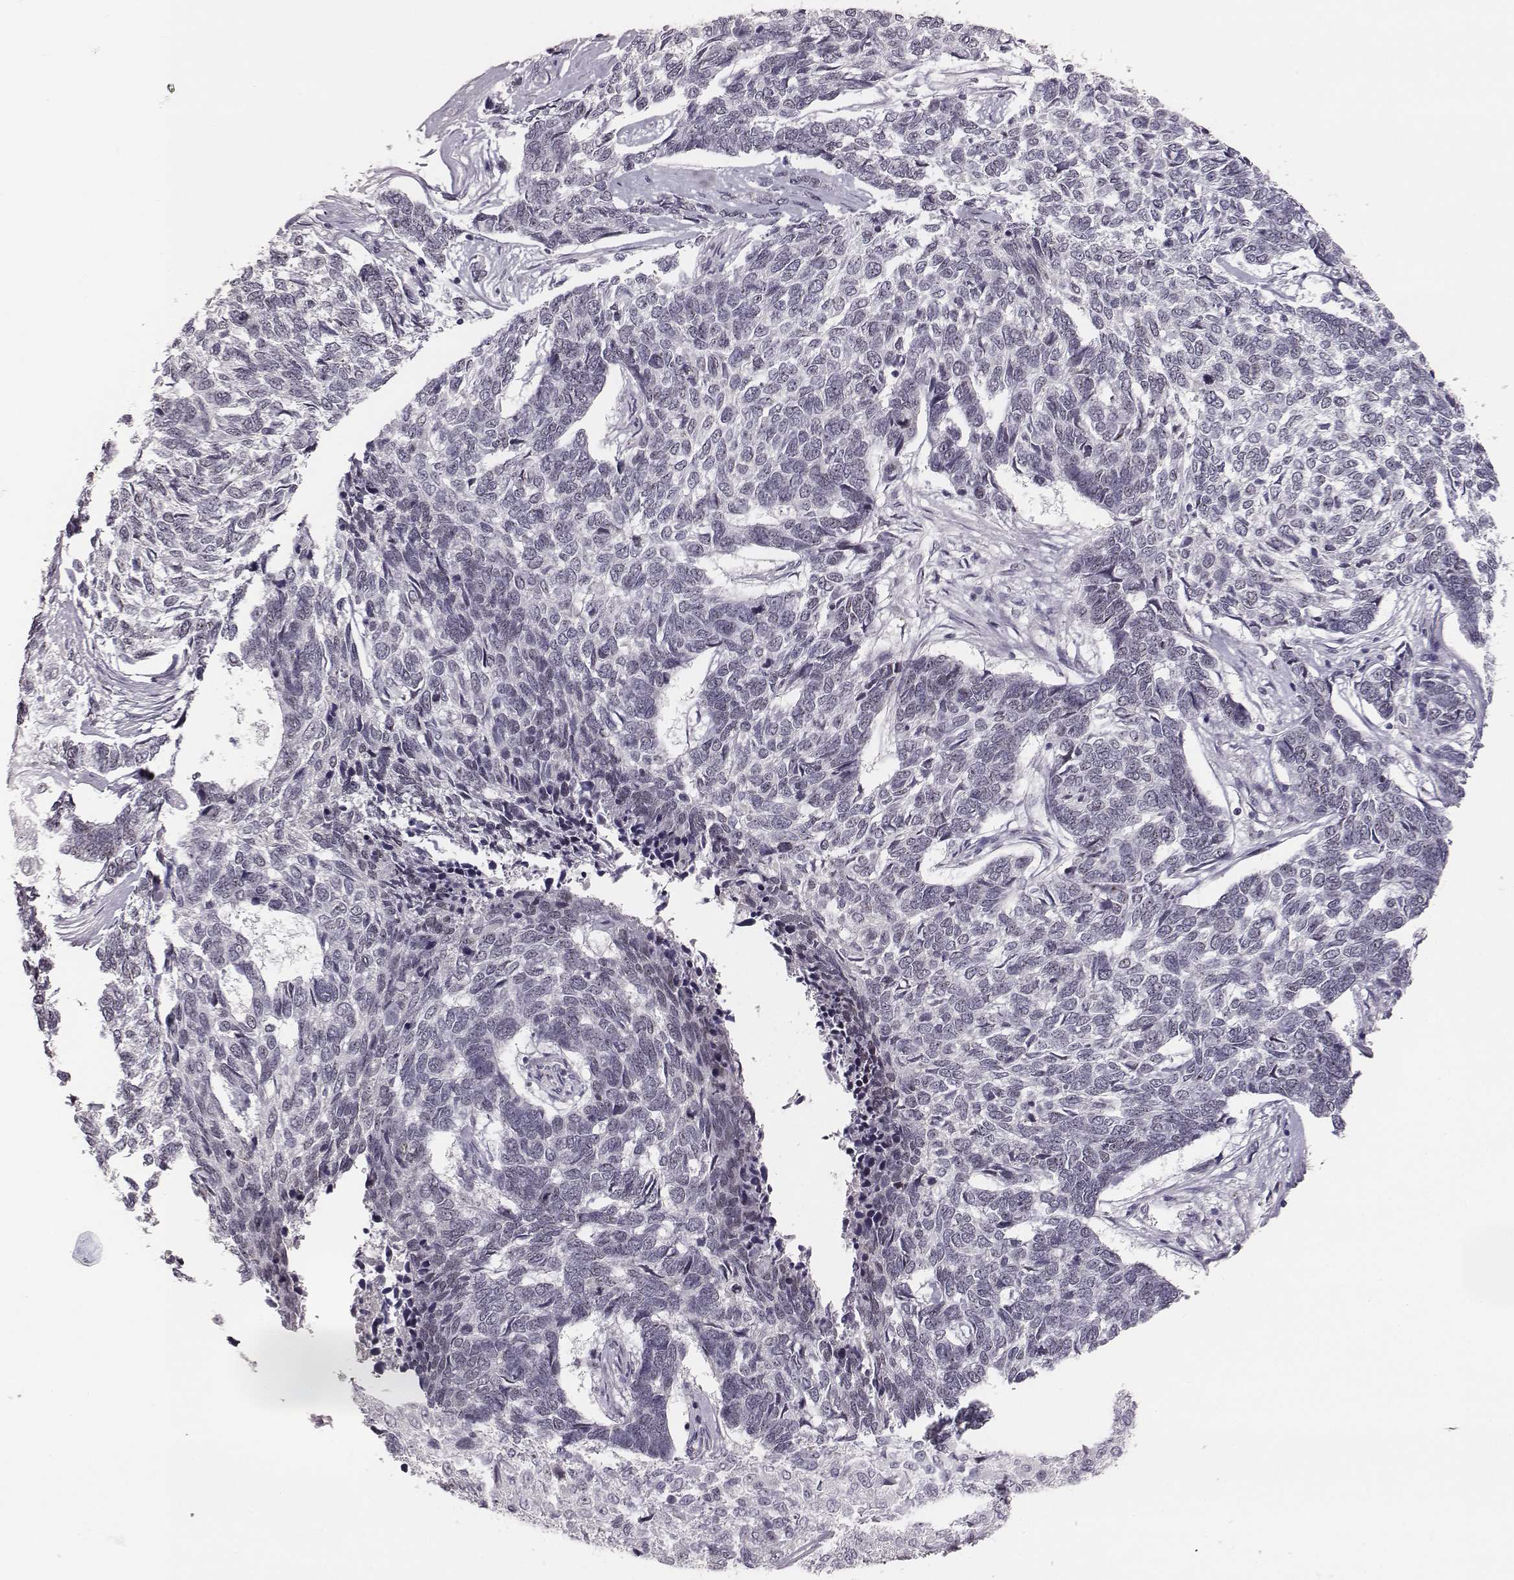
{"staining": {"intensity": "negative", "quantity": "none", "location": "none"}, "tissue": "skin cancer", "cell_type": "Tumor cells", "image_type": "cancer", "snomed": [{"axis": "morphology", "description": "Basal cell carcinoma"}, {"axis": "topography", "description": "Skin"}], "caption": "High power microscopy histopathology image of an IHC histopathology image of skin basal cell carcinoma, revealing no significant expression in tumor cells.", "gene": "NIFK", "patient": {"sex": "female", "age": 65}}